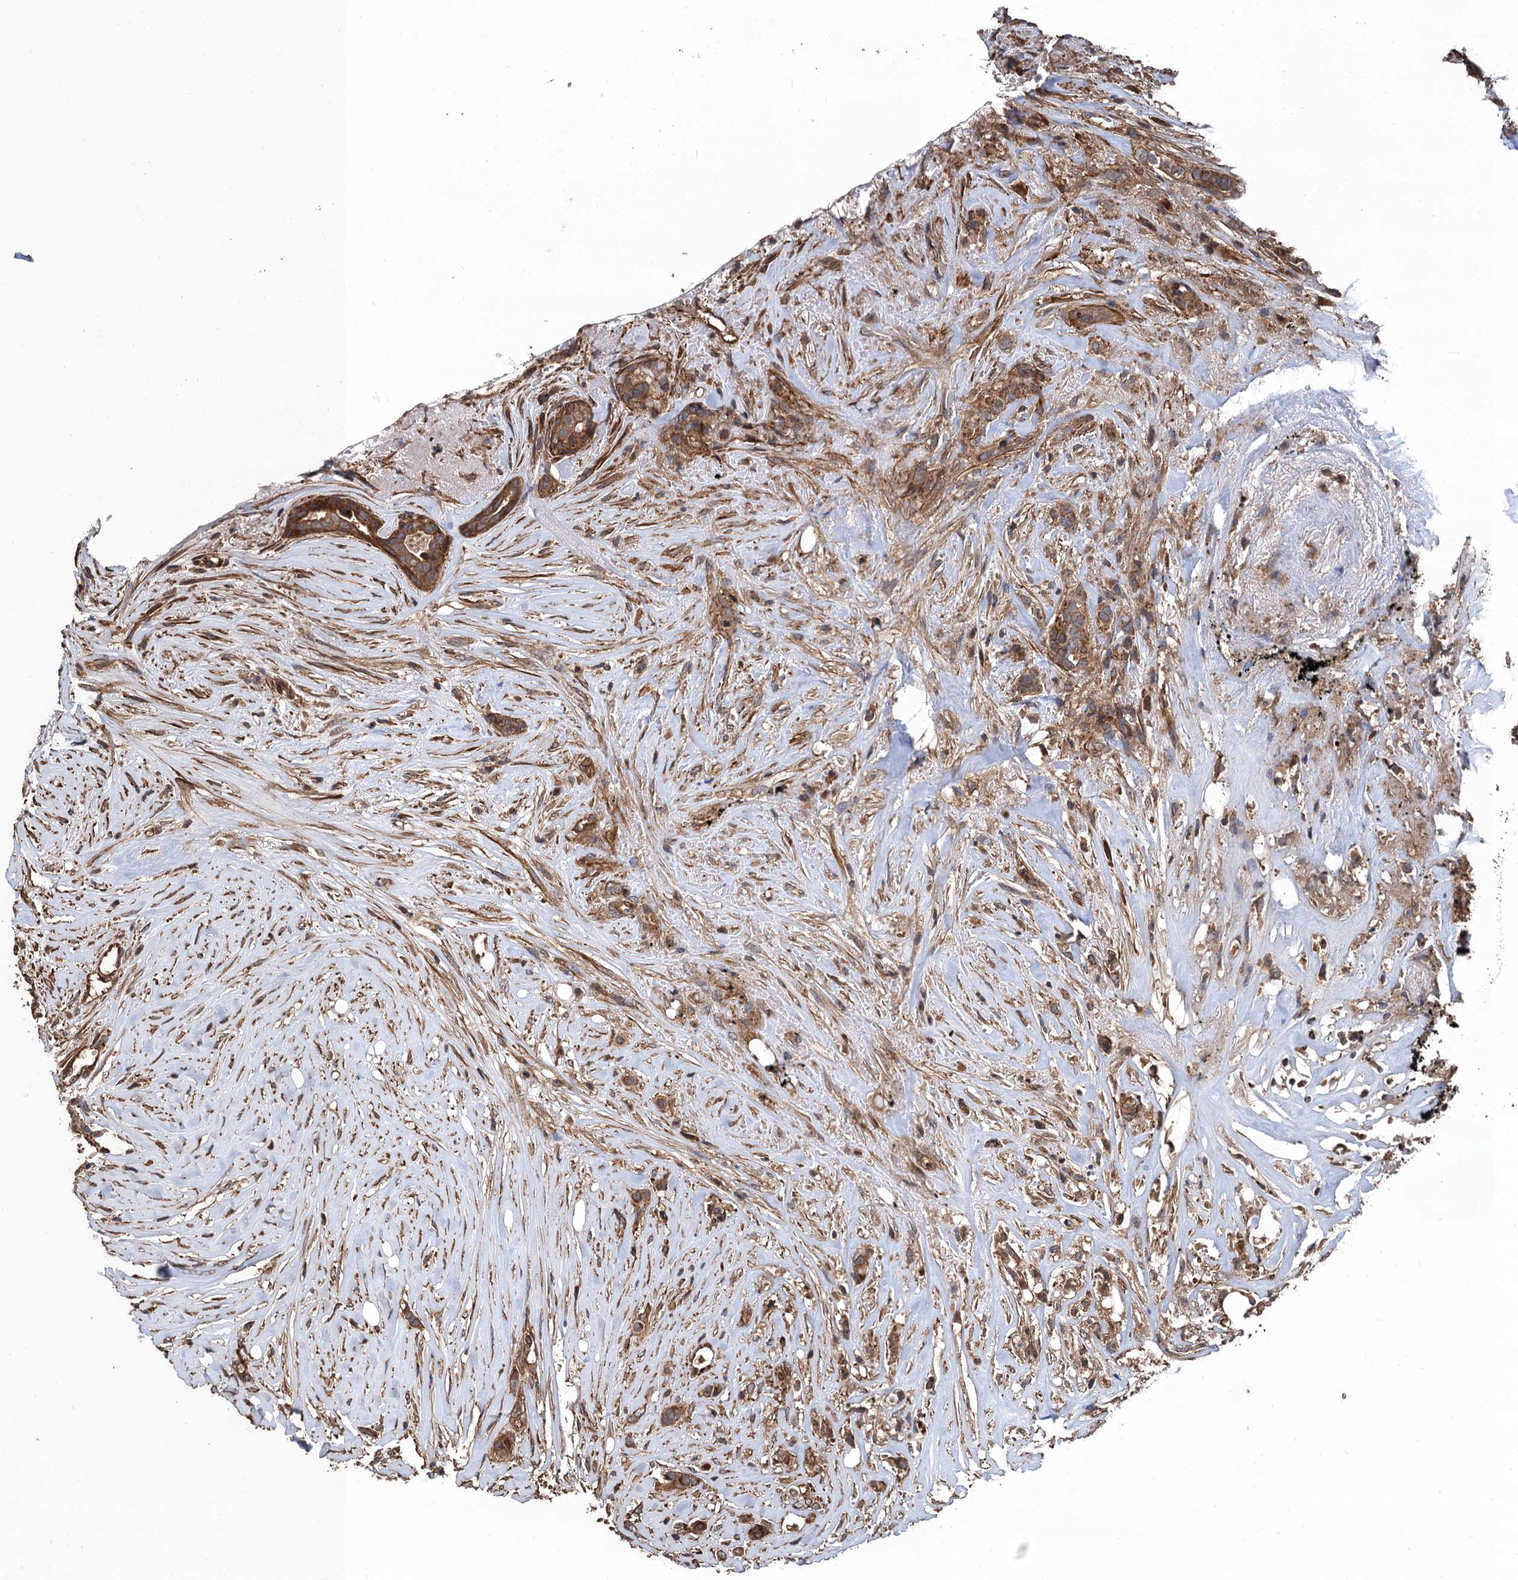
{"staining": {"intensity": "moderate", "quantity": ">75%", "location": "cytoplasmic/membranous"}, "tissue": "breast cancer", "cell_type": "Tumor cells", "image_type": "cancer", "snomed": [{"axis": "morphology", "description": "Lobular carcinoma"}, {"axis": "topography", "description": "Breast"}], "caption": "This histopathology image reveals immunohistochemistry (IHC) staining of human breast lobular carcinoma, with medium moderate cytoplasmic/membranous expression in approximately >75% of tumor cells.", "gene": "PPP4R1", "patient": {"sex": "female", "age": 51}}